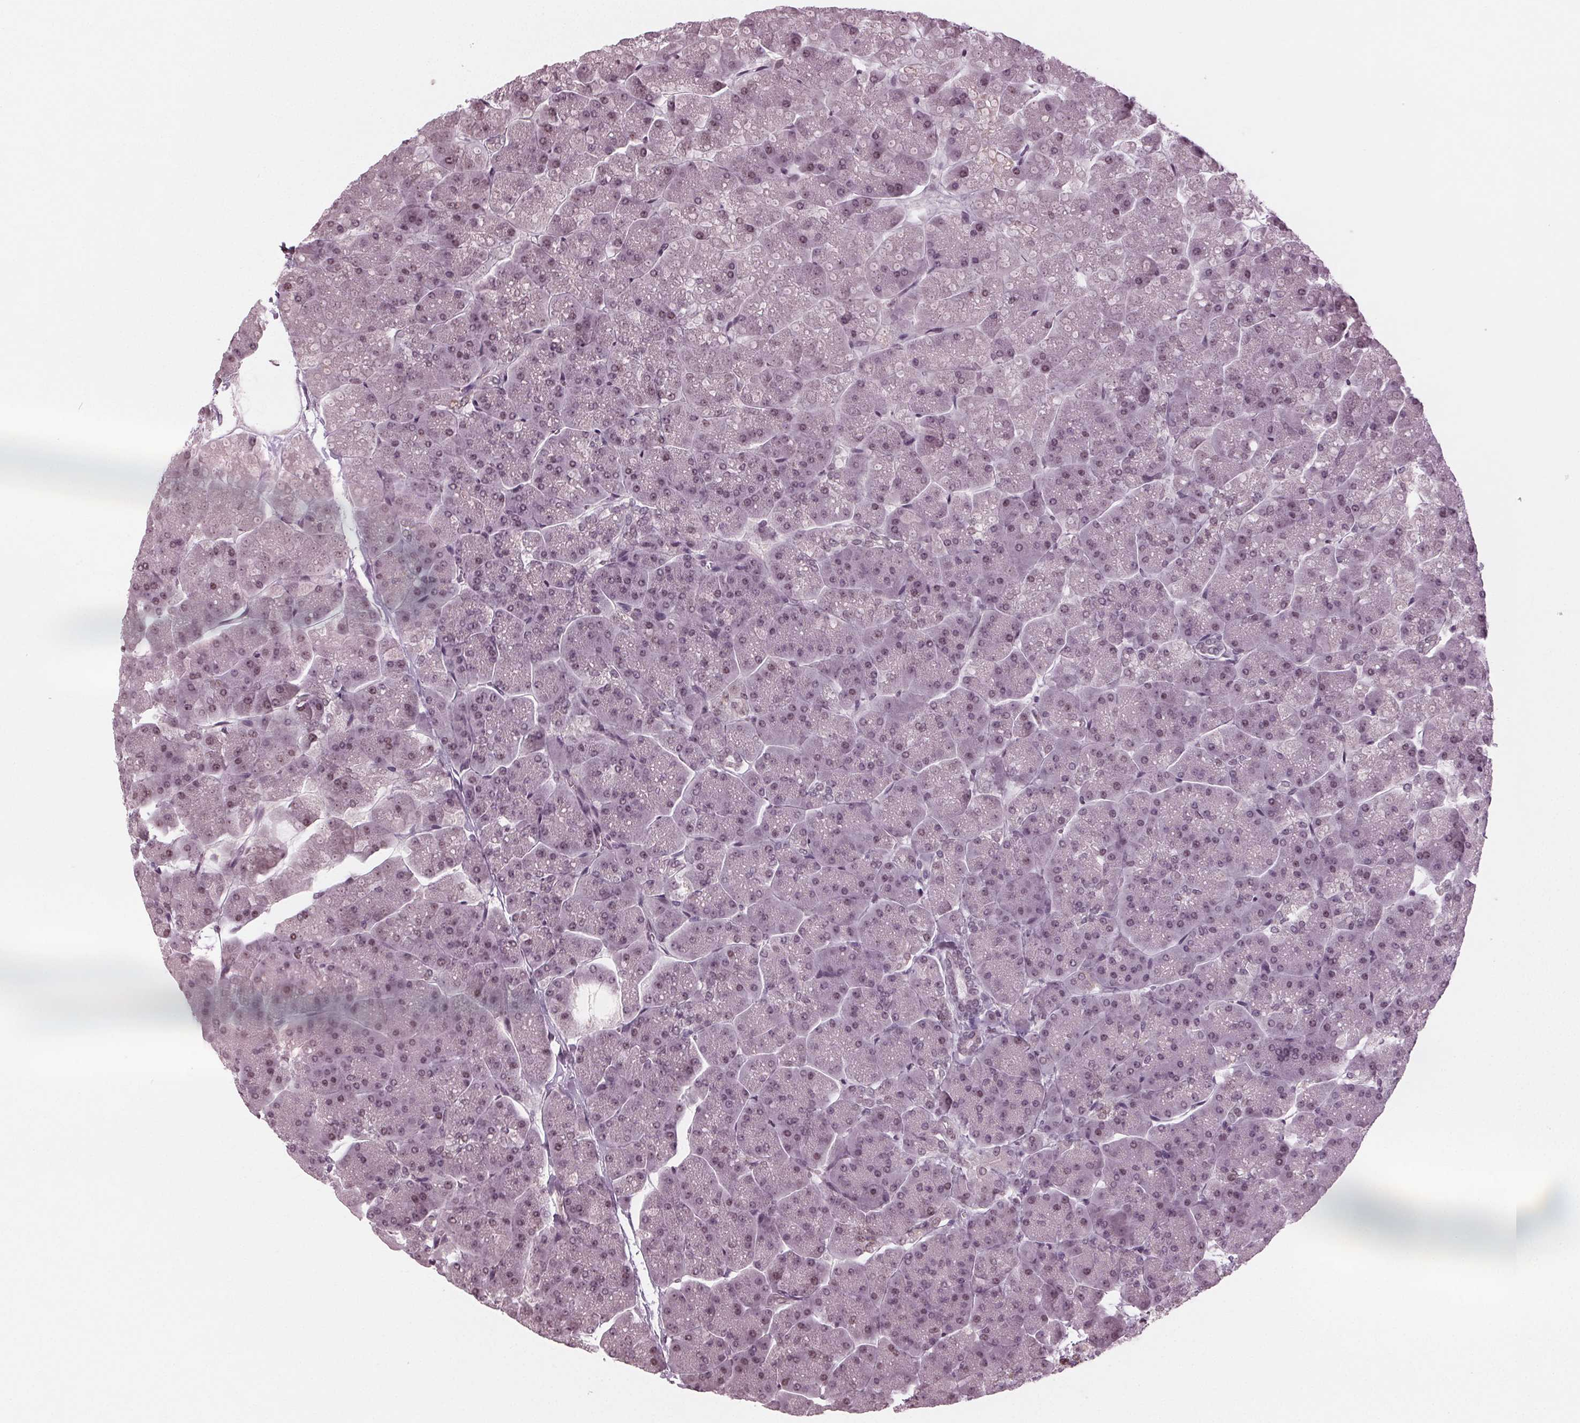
{"staining": {"intensity": "weak", "quantity": "<25%", "location": "nuclear"}, "tissue": "pancreas", "cell_type": "Exocrine glandular cells", "image_type": "normal", "snomed": [{"axis": "morphology", "description": "Normal tissue, NOS"}, {"axis": "topography", "description": "Pancreas"}, {"axis": "topography", "description": "Peripheral nerve tissue"}], "caption": "Immunohistochemistry (IHC) of unremarkable pancreas shows no positivity in exocrine glandular cells.", "gene": "ADPRHL1", "patient": {"sex": "male", "age": 54}}